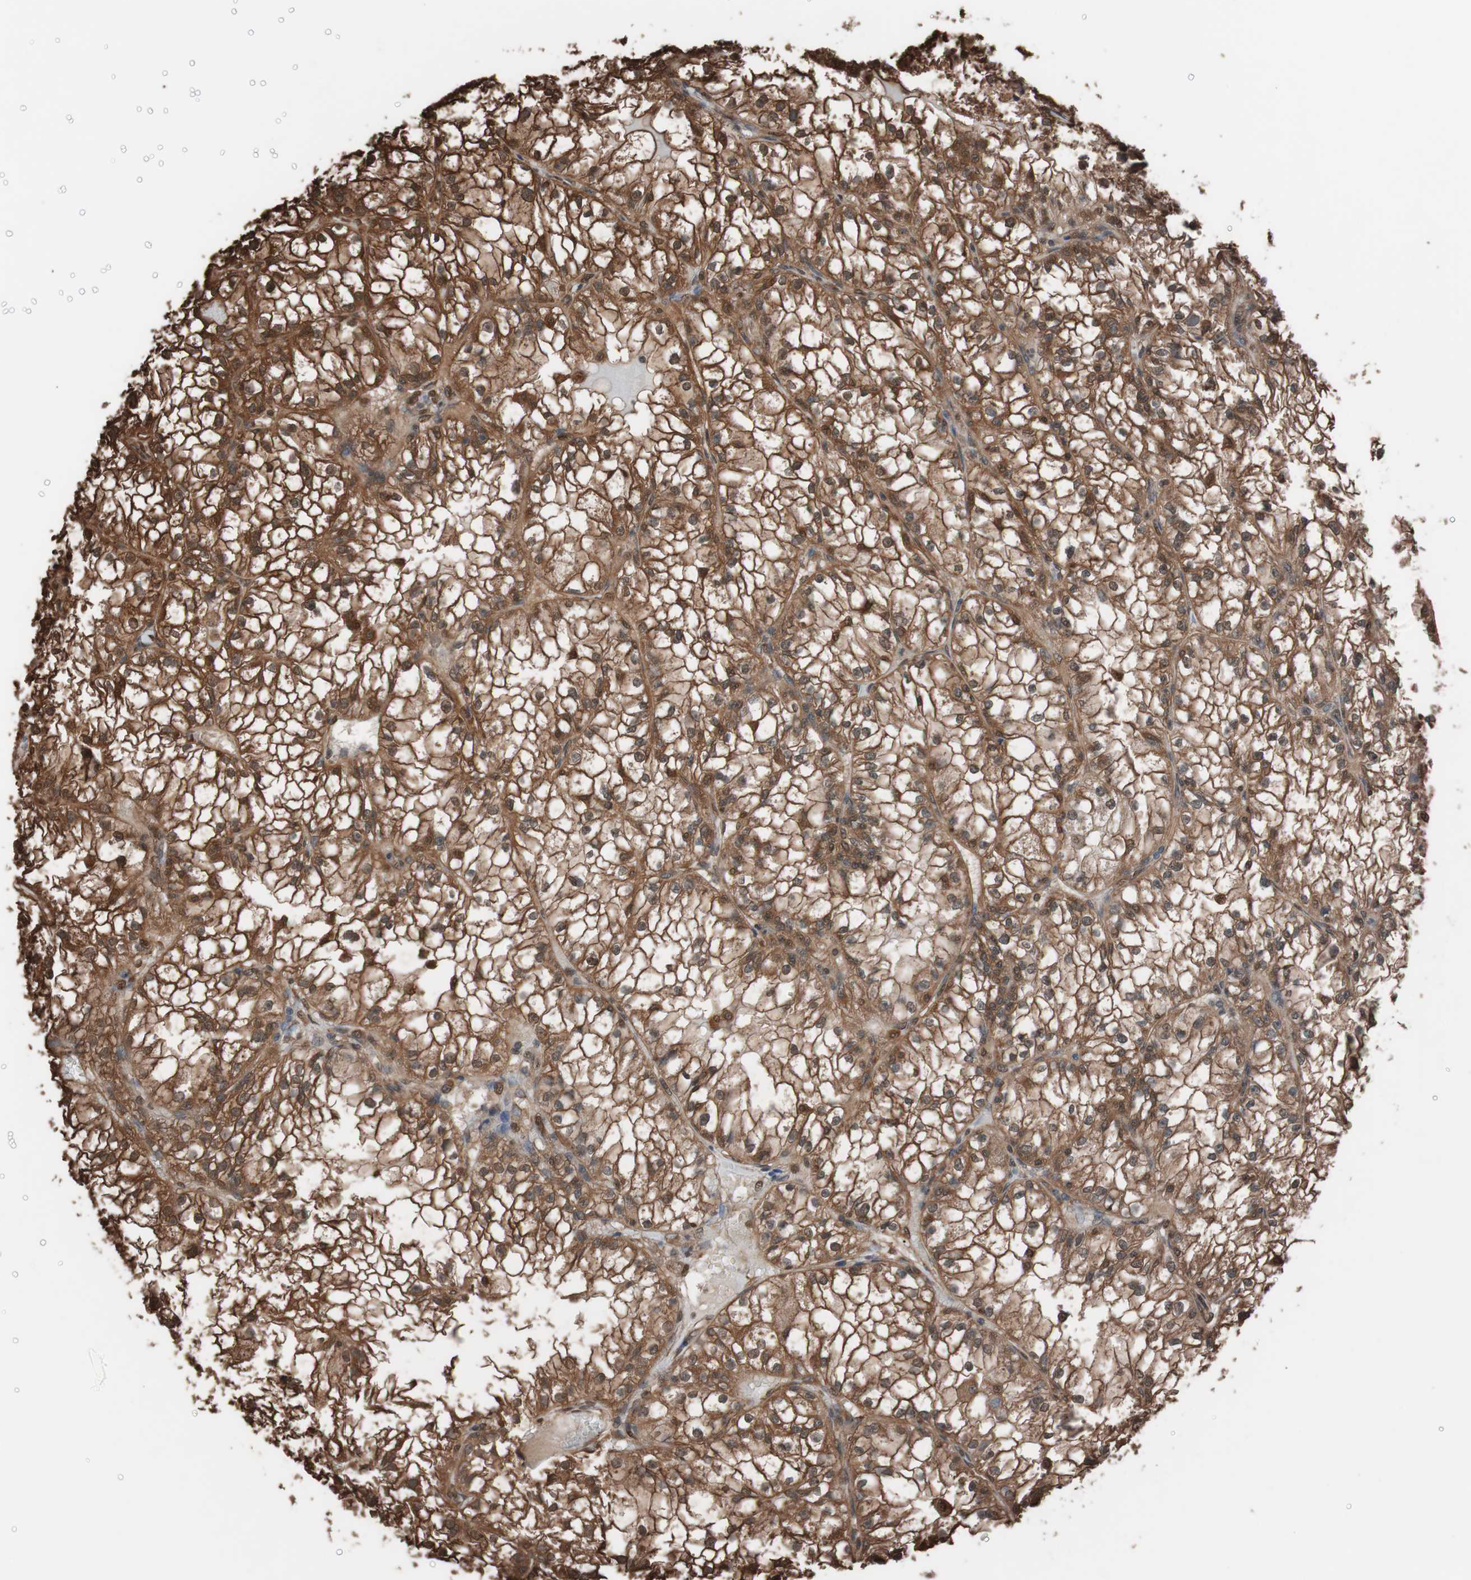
{"staining": {"intensity": "strong", "quantity": ">75%", "location": "cytoplasmic/membranous,nuclear"}, "tissue": "renal cancer", "cell_type": "Tumor cells", "image_type": "cancer", "snomed": [{"axis": "morphology", "description": "Adenocarcinoma, NOS"}, {"axis": "topography", "description": "Kidney"}], "caption": "A brown stain labels strong cytoplasmic/membranous and nuclear positivity of a protein in renal adenocarcinoma tumor cells. The protein is shown in brown color, while the nuclei are stained blue.", "gene": "CALM2", "patient": {"sex": "male", "age": 56}}